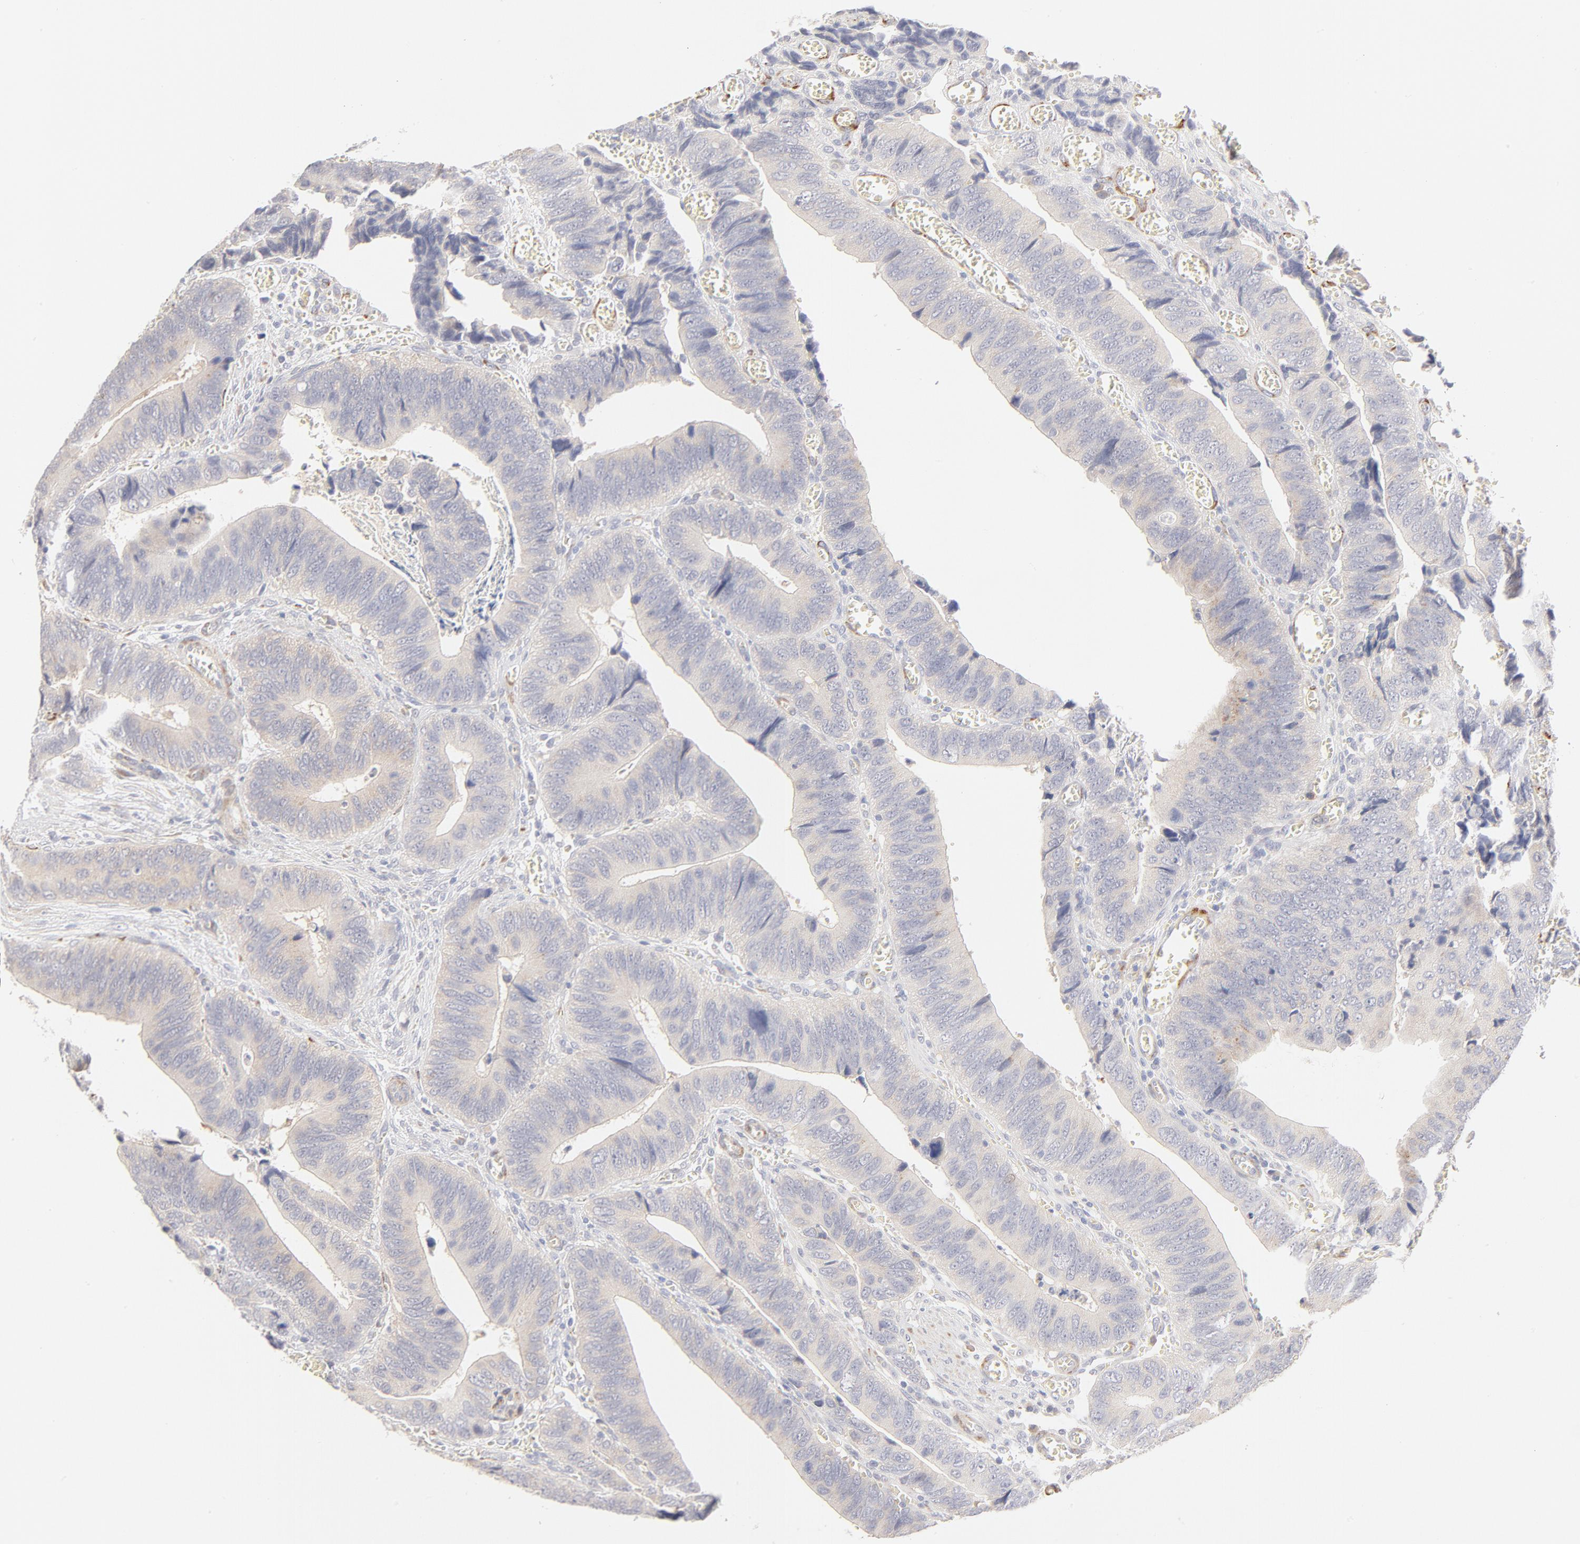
{"staining": {"intensity": "weak", "quantity": "25%-75%", "location": "cytoplasmic/membranous"}, "tissue": "colorectal cancer", "cell_type": "Tumor cells", "image_type": "cancer", "snomed": [{"axis": "morphology", "description": "Adenocarcinoma, NOS"}, {"axis": "topography", "description": "Colon"}], "caption": "A high-resolution image shows immunohistochemistry staining of colorectal cancer, which displays weak cytoplasmic/membranous positivity in approximately 25%-75% of tumor cells.", "gene": "NKX2-2", "patient": {"sex": "male", "age": 72}}